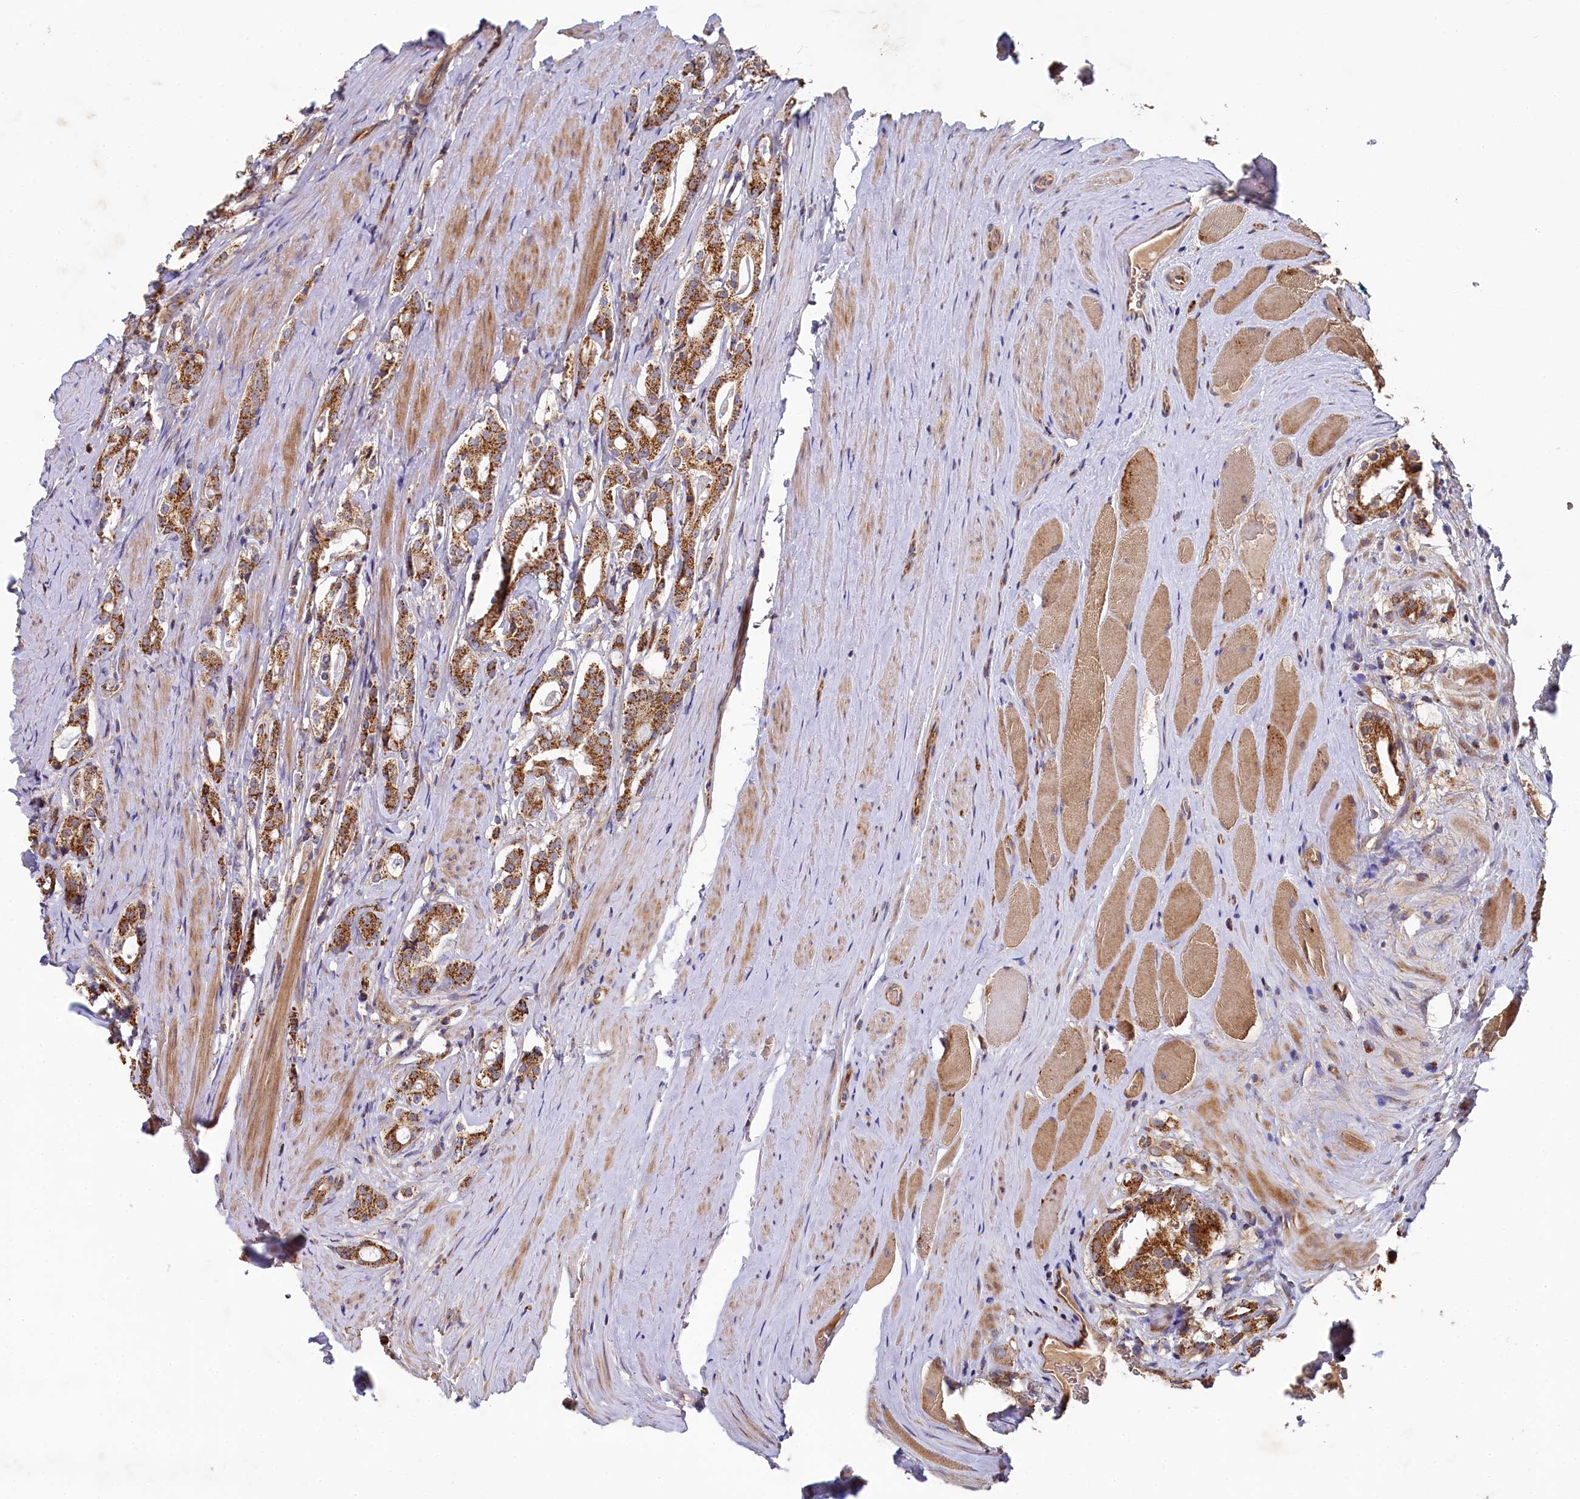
{"staining": {"intensity": "moderate", "quantity": ">75%", "location": "cytoplasmic/membranous"}, "tissue": "prostate cancer", "cell_type": "Tumor cells", "image_type": "cancer", "snomed": [{"axis": "morphology", "description": "Adenocarcinoma, High grade"}, {"axis": "topography", "description": "Prostate"}], "caption": "Moderate cytoplasmic/membranous staining for a protein is identified in approximately >75% of tumor cells of adenocarcinoma (high-grade) (prostate) using IHC.", "gene": "HAUS2", "patient": {"sex": "male", "age": 63}}